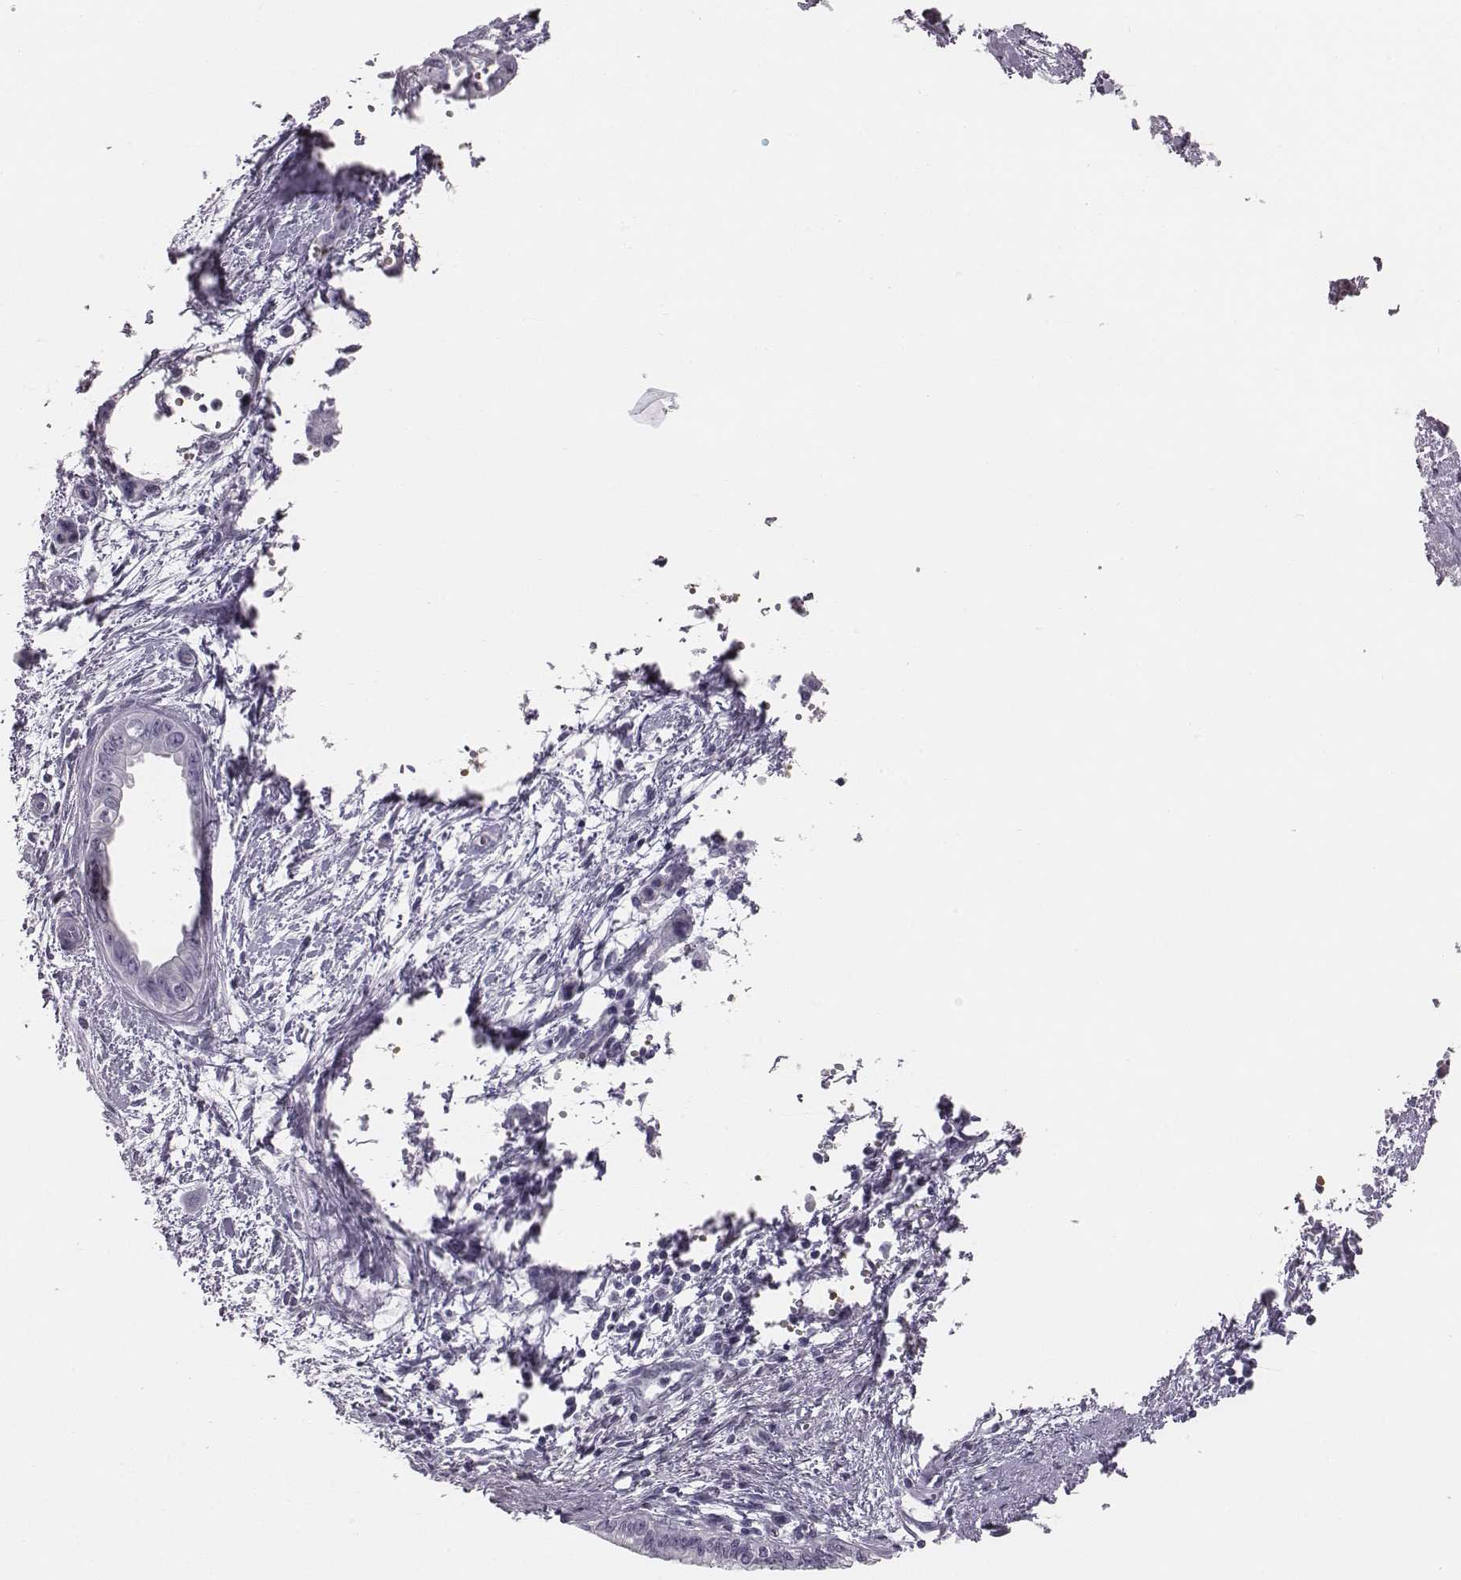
{"staining": {"intensity": "negative", "quantity": "none", "location": "none"}, "tissue": "pancreatic cancer", "cell_type": "Tumor cells", "image_type": "cancer", "snomed": [{"axis": "morphology", "description": "Adenocarcinoma, NOS"}, {"axis": "topography", "description": "Pancreas"}], "caption": "Protein analysis of pancreatic cancer (adenocarcinoma) demonstrates no significant staining in tumor cells. (Stains: DAB (3,3'-diaminobenzidine) immunohistochemistry (IHC) with hematoxylin counter stain, Microscopy: brightfield microscopy at high magnification).", "gene": "HBZ", "patient": {"sex": "male", "age": 60}}